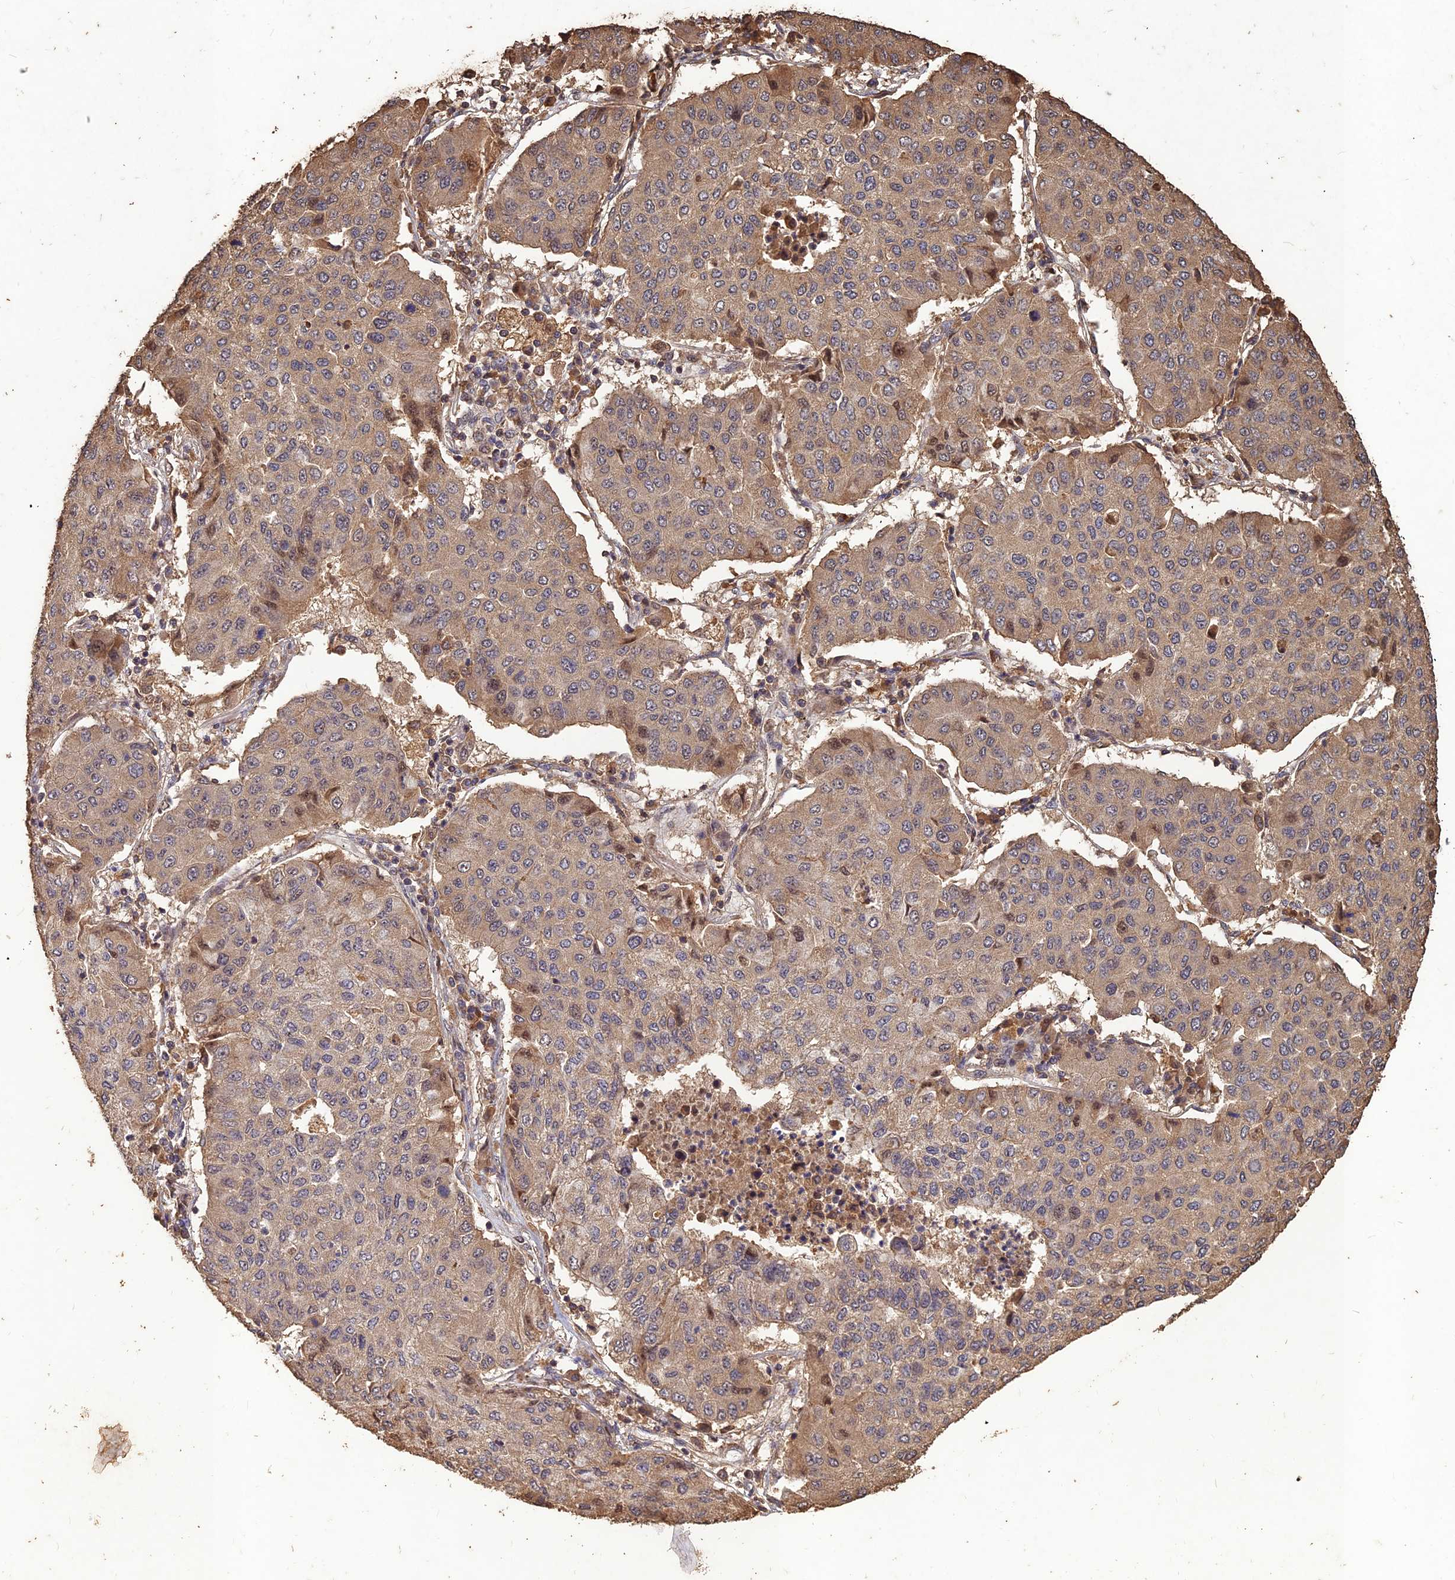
{"staining": {"intensity": "moderate", "quantity": ">75%", "location": "cytoplasmic/membranous,nuclear"}, "tissue": "lung cancer", "cell_type": "Tumor cells", "image_type": "cancer", "snomed": [{"axis": "morphology", "description": "Squamous cell carcinoma, NOS"}, {"axis": "topography", "description": "Lung"}], "caption": "The micrograph demonstrates staining of lung squamous cell carcinoma, revealing moderate cytoplasmic/membranous and nuclear protein expression (brown color) within tumor cells. The protein is stained brown, and the nuclei are stained in blue (DAB IHC with brightfield microscopy, high magnification).", "gene": "SYMPK", "patient": {"sex": "male", "age": 74}}